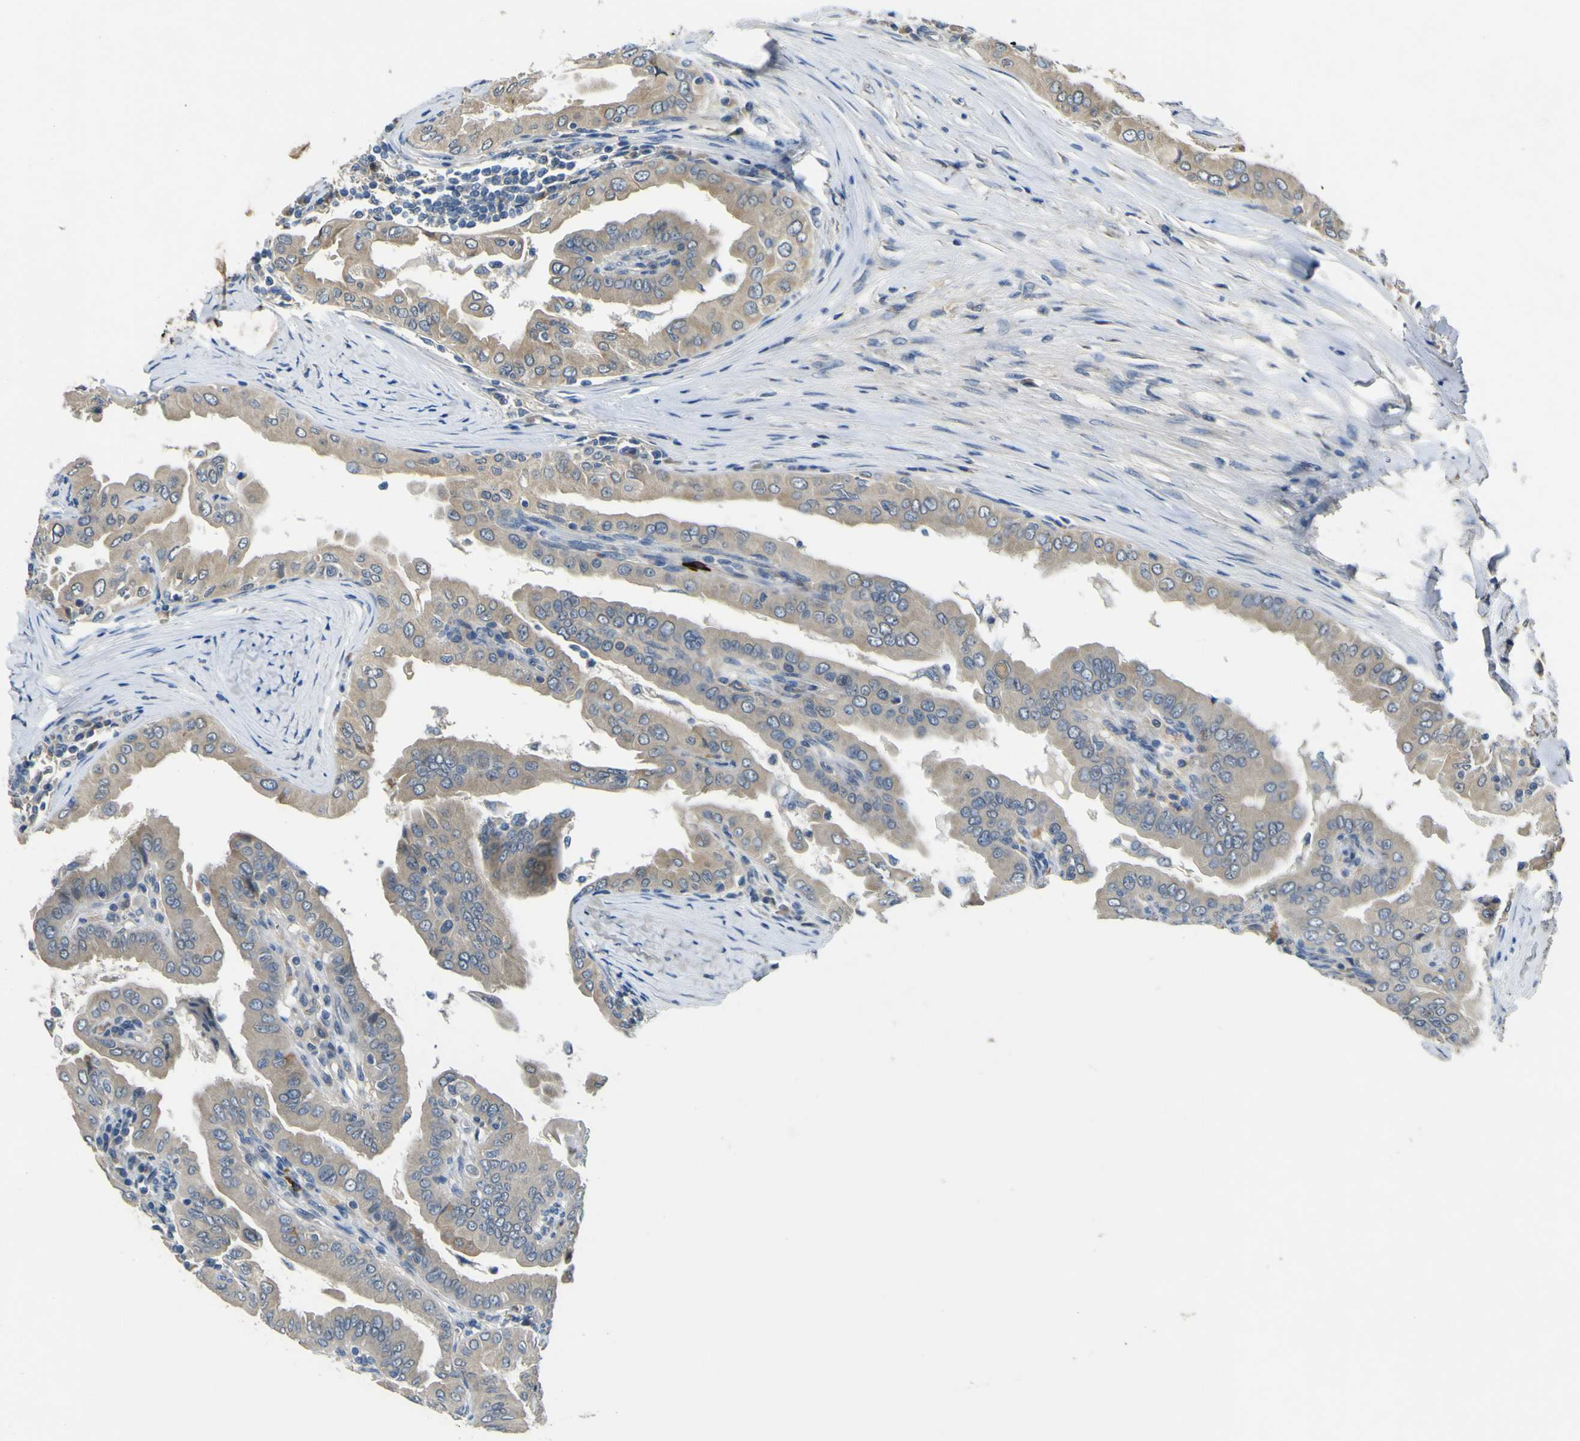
{"staining": {"intensity": "weak", "quantity": ">75%", "location": "cytoplasmic/membranous"}, "tissue": "thyroid cancer", "cell_type": "Tumor cells", "image_type": "cancer", "snomed": [{"axis": "morphology", "description": "Papillary adenocarcinoma, NOS"}, {"axis": "topography", "description": "Thyroid gland"}], "caption": "Tumor cells show low levels of weak cytoplasmic/membranous staining in approximately >75% of cells in thyroid cancer (papillary adenocarcinoma).", "gene": "LDLR", "patient": {"sex": "male", "age": 33}}